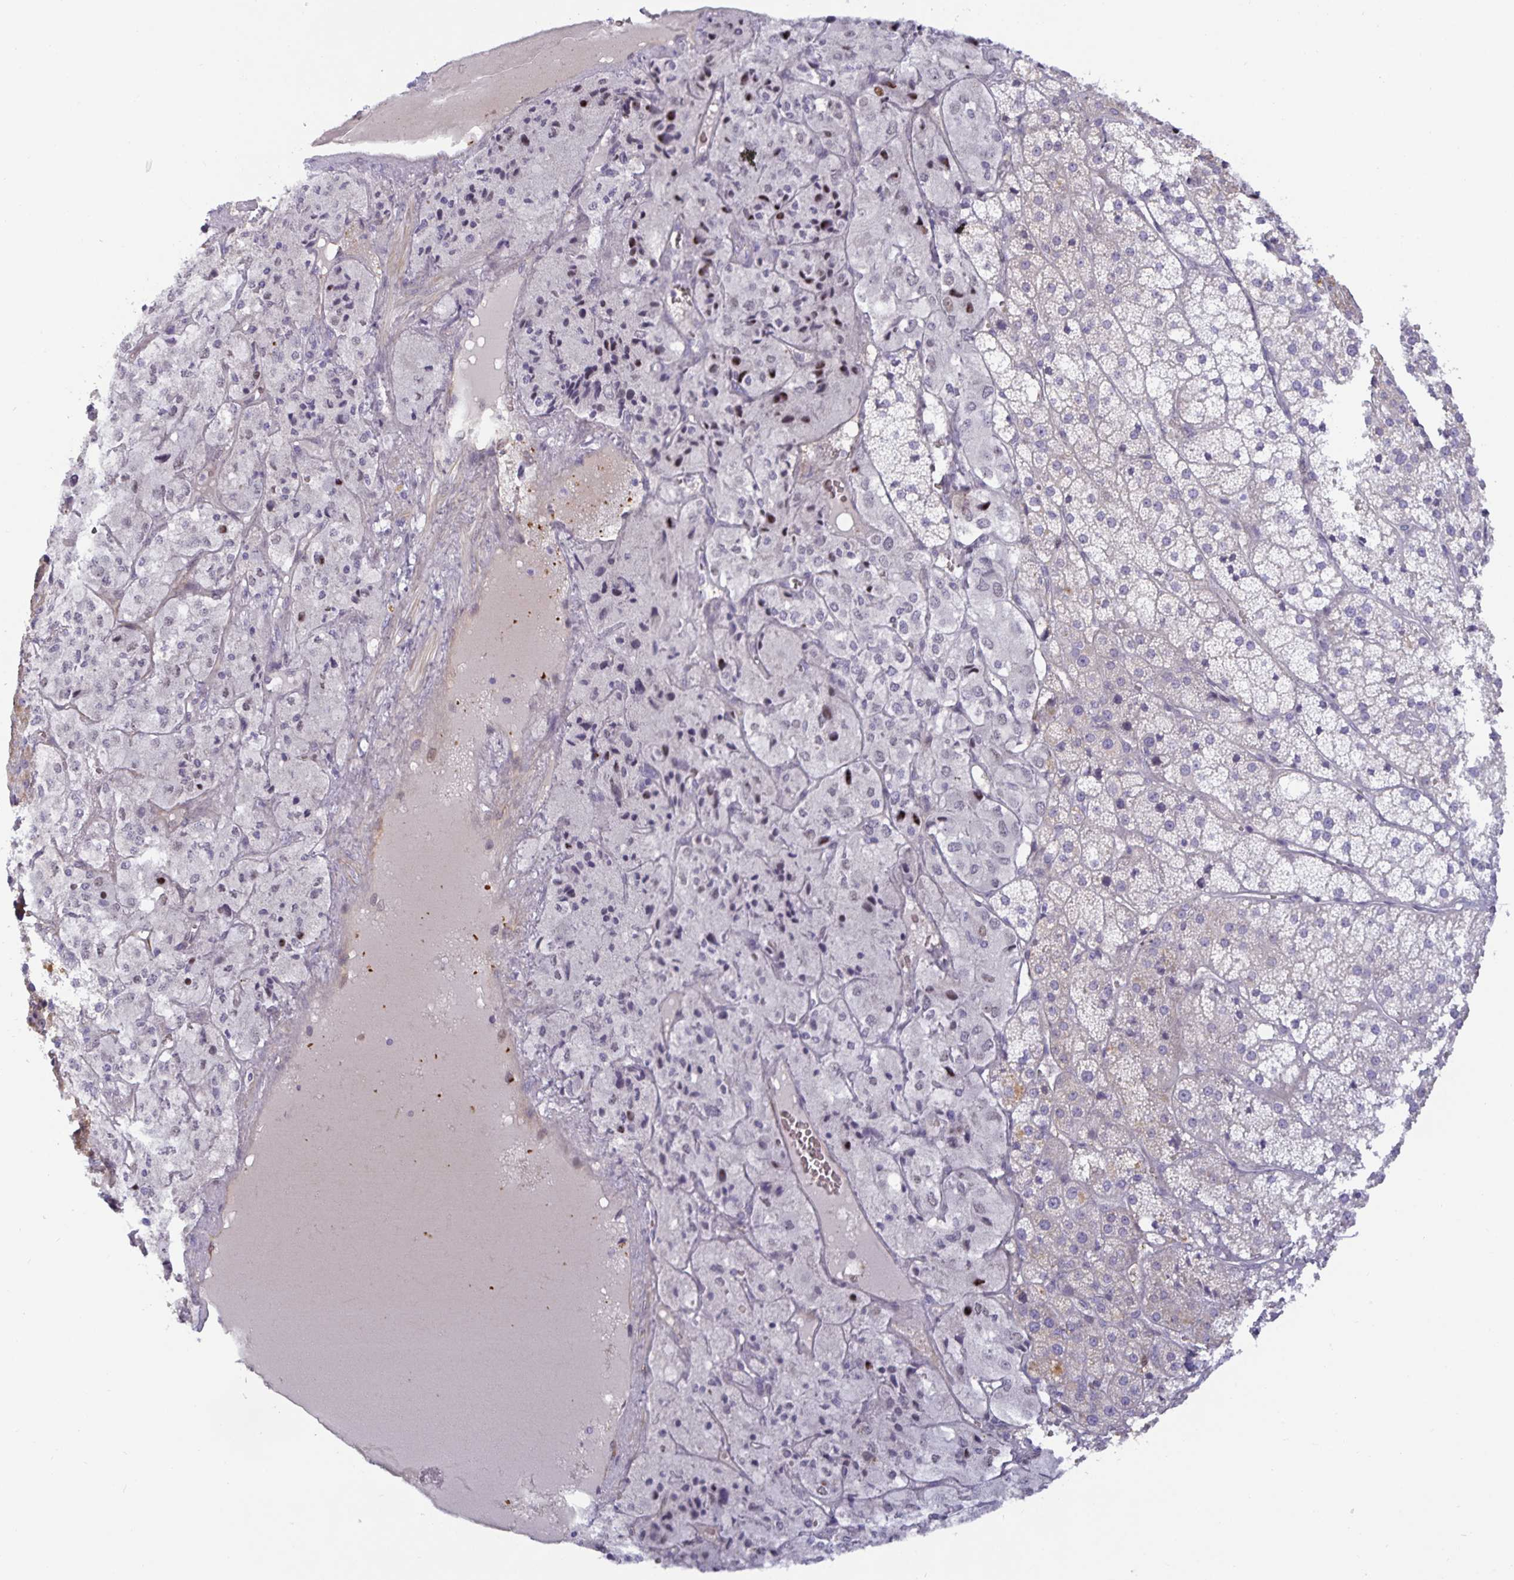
{"staining": {"intensity": "negative", "quantity": "none", "location": "none"}, "tissue": "adrenal gland", "cell_type": "Glandular cells", "image_type": "normal", "snomed": [{"axis": "morphology", "description": "Normal tissue, NOS"}, {"axis": "topography", "description": "Adrenal gland"}], "caption": "IHC micrograph of benign adrenal gland: adrenal gland stained with DAB displays no significant protein staining in glandular cells.", "gene": "SPAG4", "patient": {"sex": "male", "age": 53}}